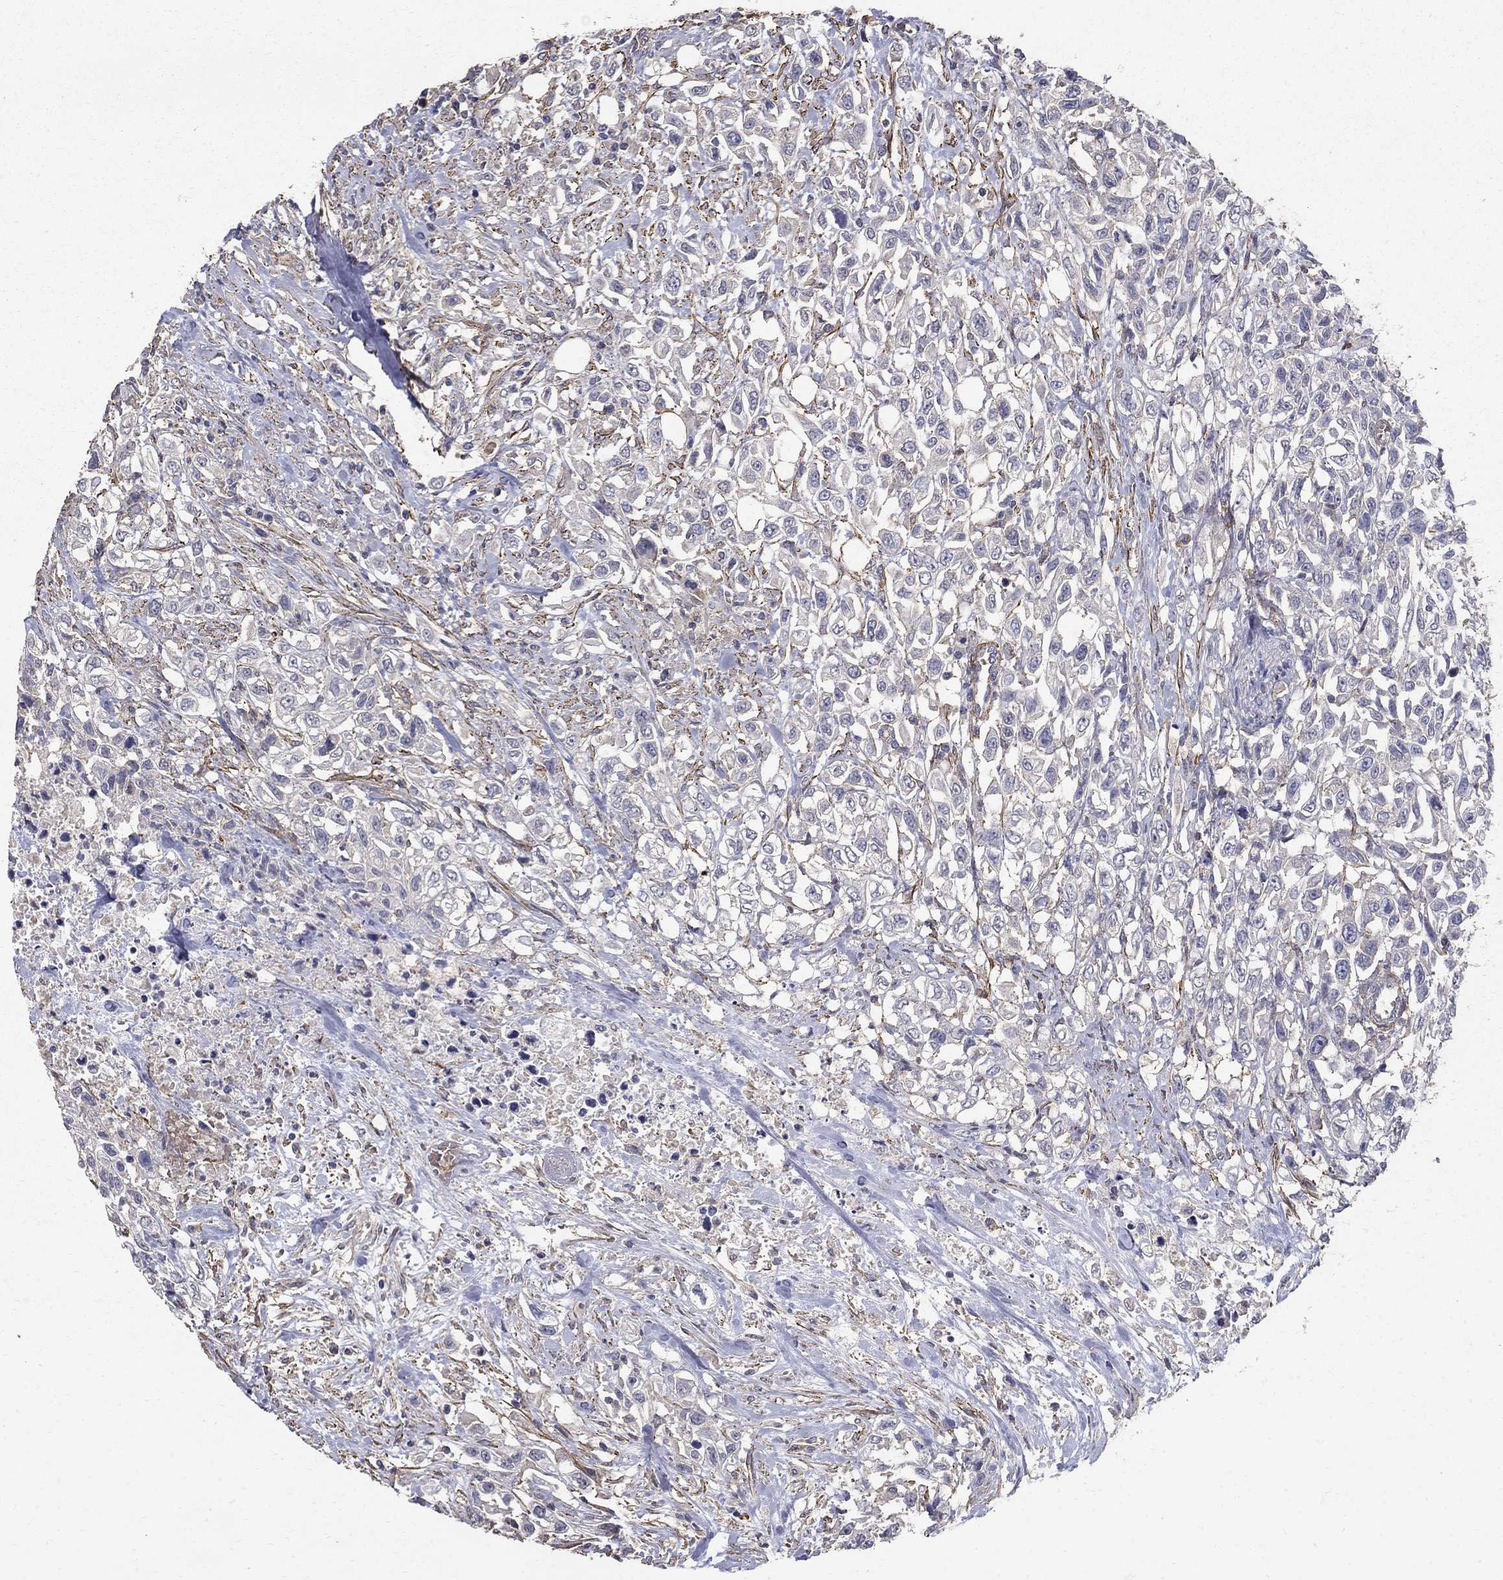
{"staining": {"intensity": "negative", "quantity": "none", "location": "none"}, "tissue": "urothelial cancer", "cell_type": "Tumor cells", "image_type": "cancer", "snomed": [{"axis": "morphology", "description": "Urothelial carcinoma, High grade"}, {"axis": "topography", "description": "Urinary bladder"}], "caption": "This is a image of IHC staining of urothelial cancer, which shows no positivity in tumor cells. The staining was performed using DAB to visualize the protein expression in brown, while the nuclei were stained in blue with hematoxylin (Magnification: 20x).", "gene": "MPP2", "patient": {"sex": "female", "age": 56}}